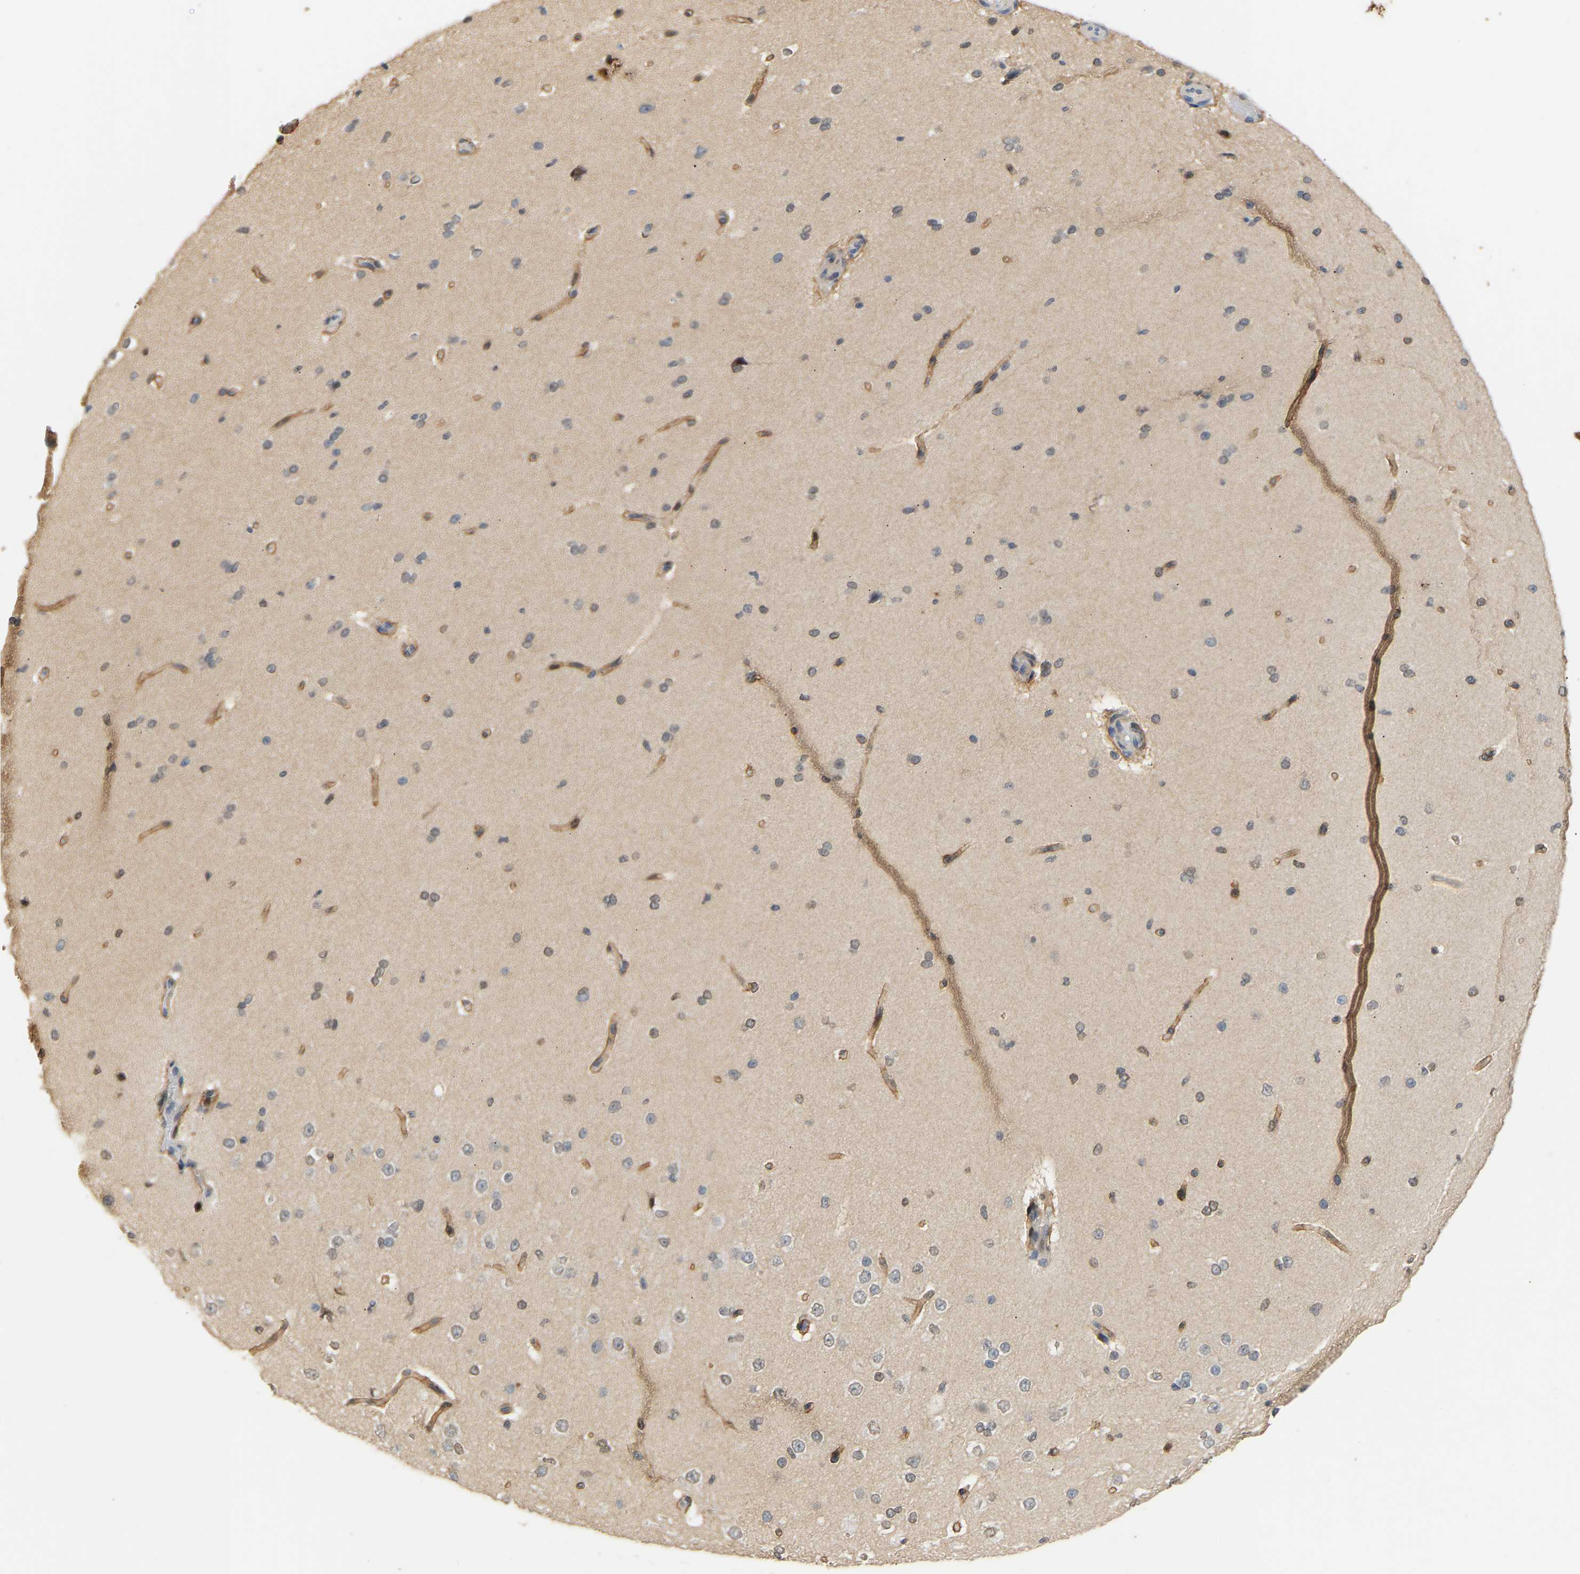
{"staining": {"intensity": "moderate", "quantity": ">75%", "location": "cytoplasmic/membranous"}, "tissue": "cerebral cortex", "cell_type": "Endothelial cells", "image_type": "normal", "snomed": [{"axis": "morphology", "description": "Normal tissue, NOS"}, {"axis": "morphology", "description": "Developmental malformation"}, {"axis": "topography", "description": "Cerebral cortex"}], "caption": "Unremarkable cerebral cortex exhibits moderate cytoplasmic/membranous positivity in approximately >75% of endothelial cells, visualized by immunohistochemistry.", "gene": "PTPN4", "patient": {"sex": "female", "age": 30}}